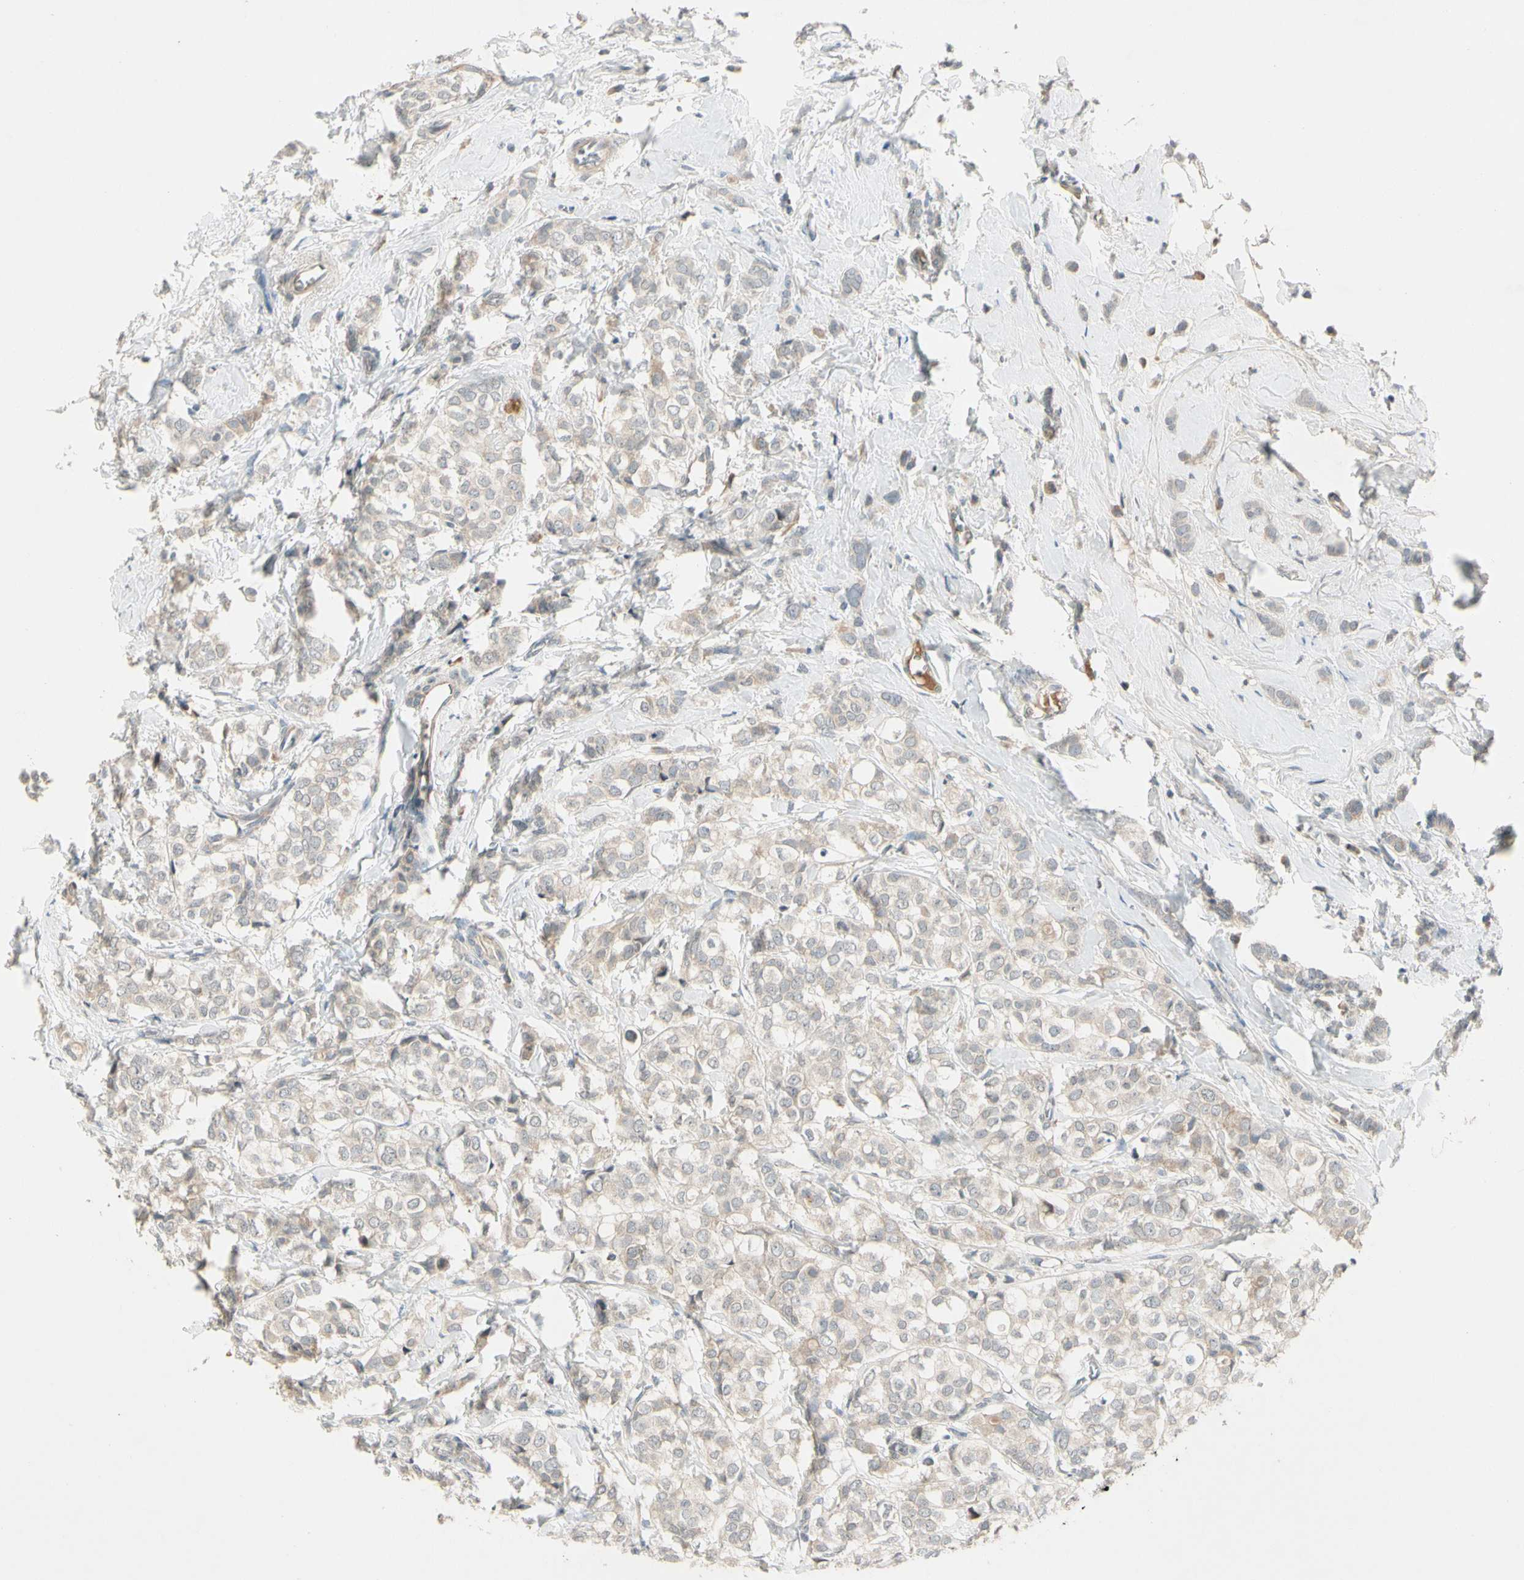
{"staining": {"intensity": "weak", "quantity": "25%-75%", "location": "cytoplasmic/membranous"}, "tissue": "breast cancer", "cell_type": "Tumor cells", "image_type": "cancer", "snomed": [{"axis": "morphology", "description": "Lobular carcinoma"}, {"axis": "topography", "description": "Breast"}], "caption": "Brown immunohistochemical staining in breast lobular carcinoma displays weak cytoplasmic/membranous staining in about 25%-75% of tumor cells. Using DAB (brown) and hematoxylin (blue) stains, captured at high magnification using brightfield microscopy.", "gene": "ICAM5", "patient": {"sex": "female", "age": 60}}